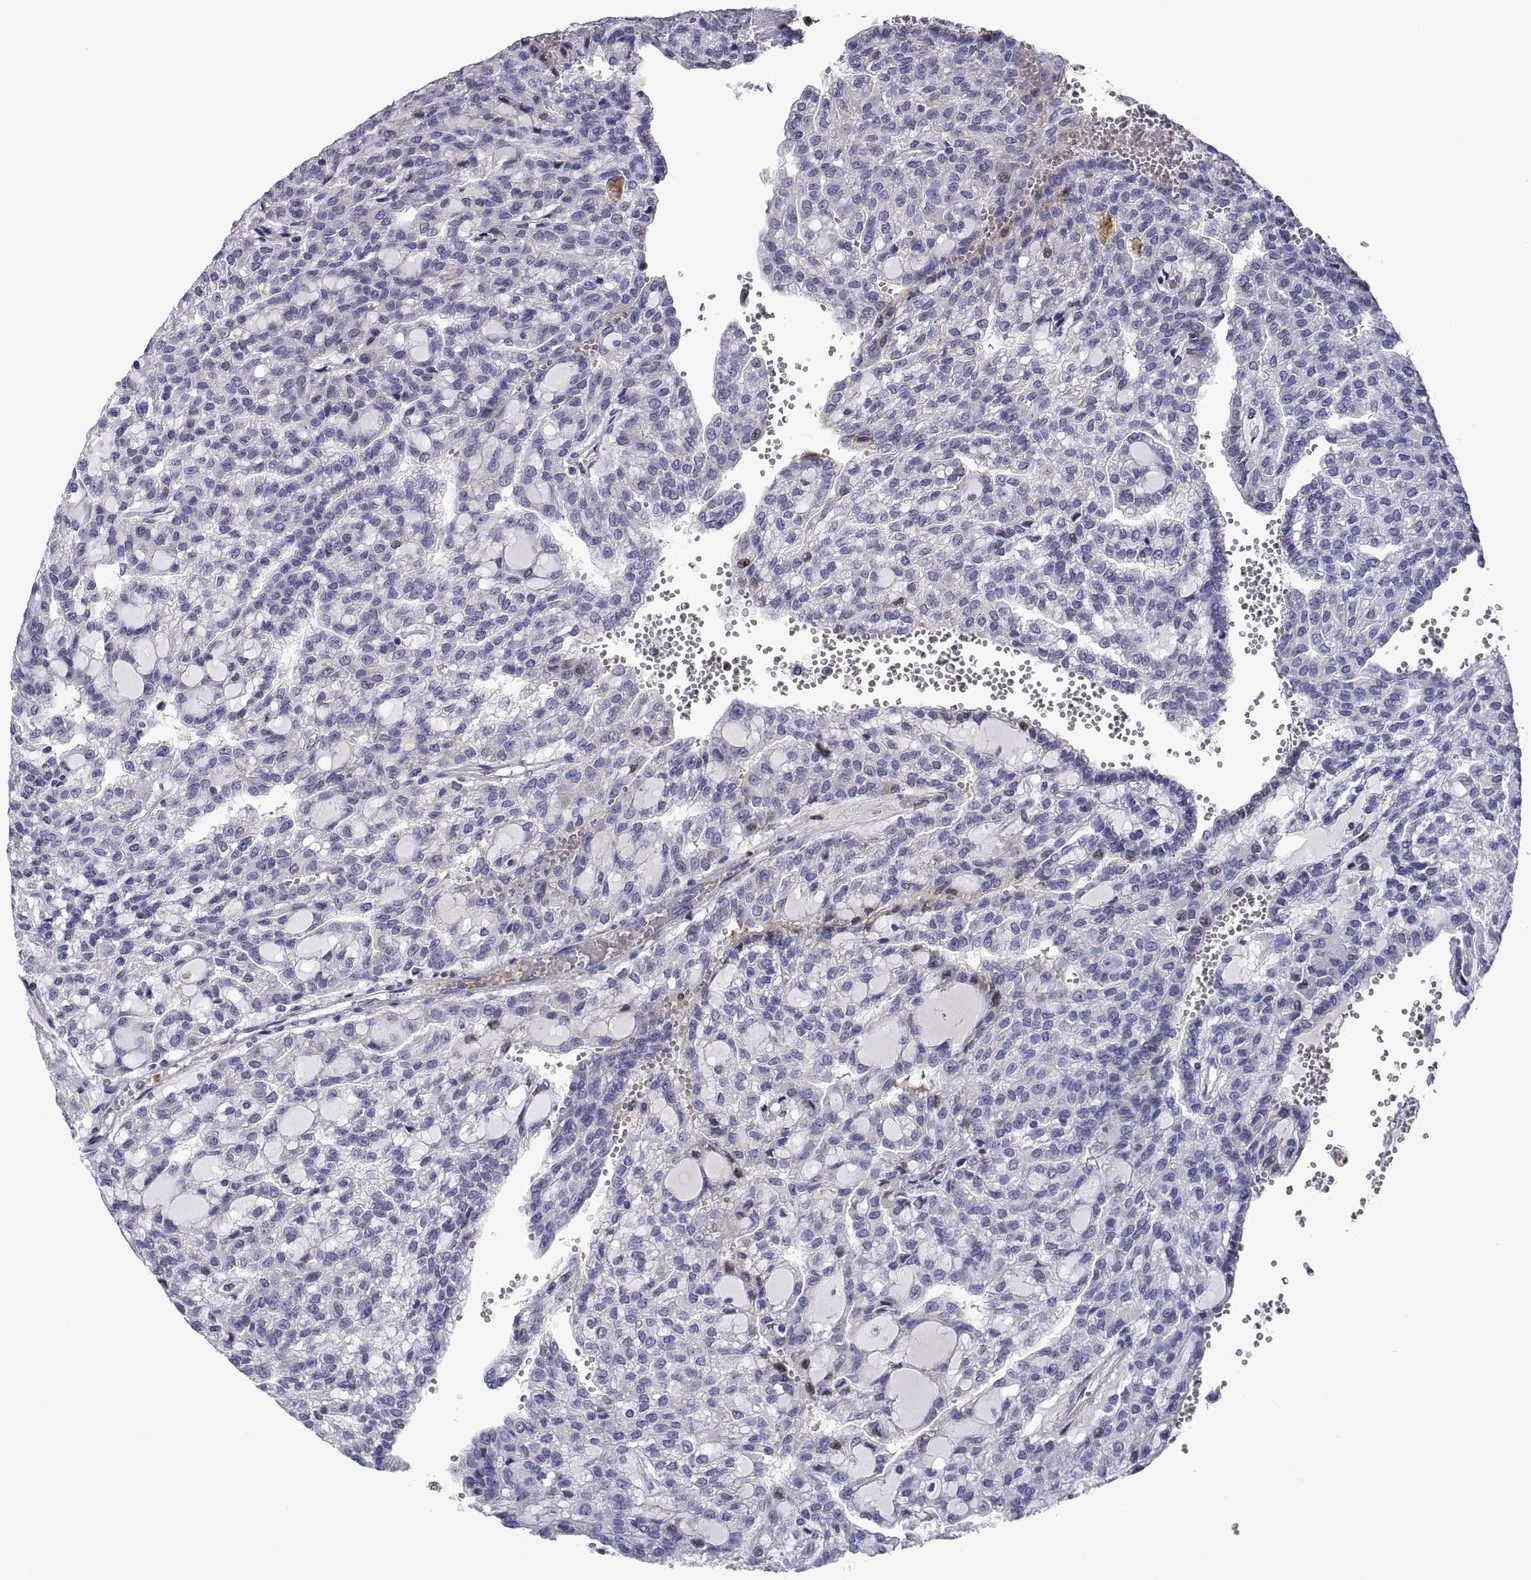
{"staining": {"intensity": "negative", "quantity": "none", "location": "none"}, "tissue": "renal cancer", "cell_type": "Tumor cells", "image_type": "cancer", "snomed": [{"axis": "morphology", "description": "Adenocarcinoma, NOS"}, {"axis": "topography", "description": "Kidney"}], "caption": "IHC of renal adenocarcinoma reveals no positivity in tumor cells.", "gene": "PKP1", "patient": {"sex": "male", "age": 63}}